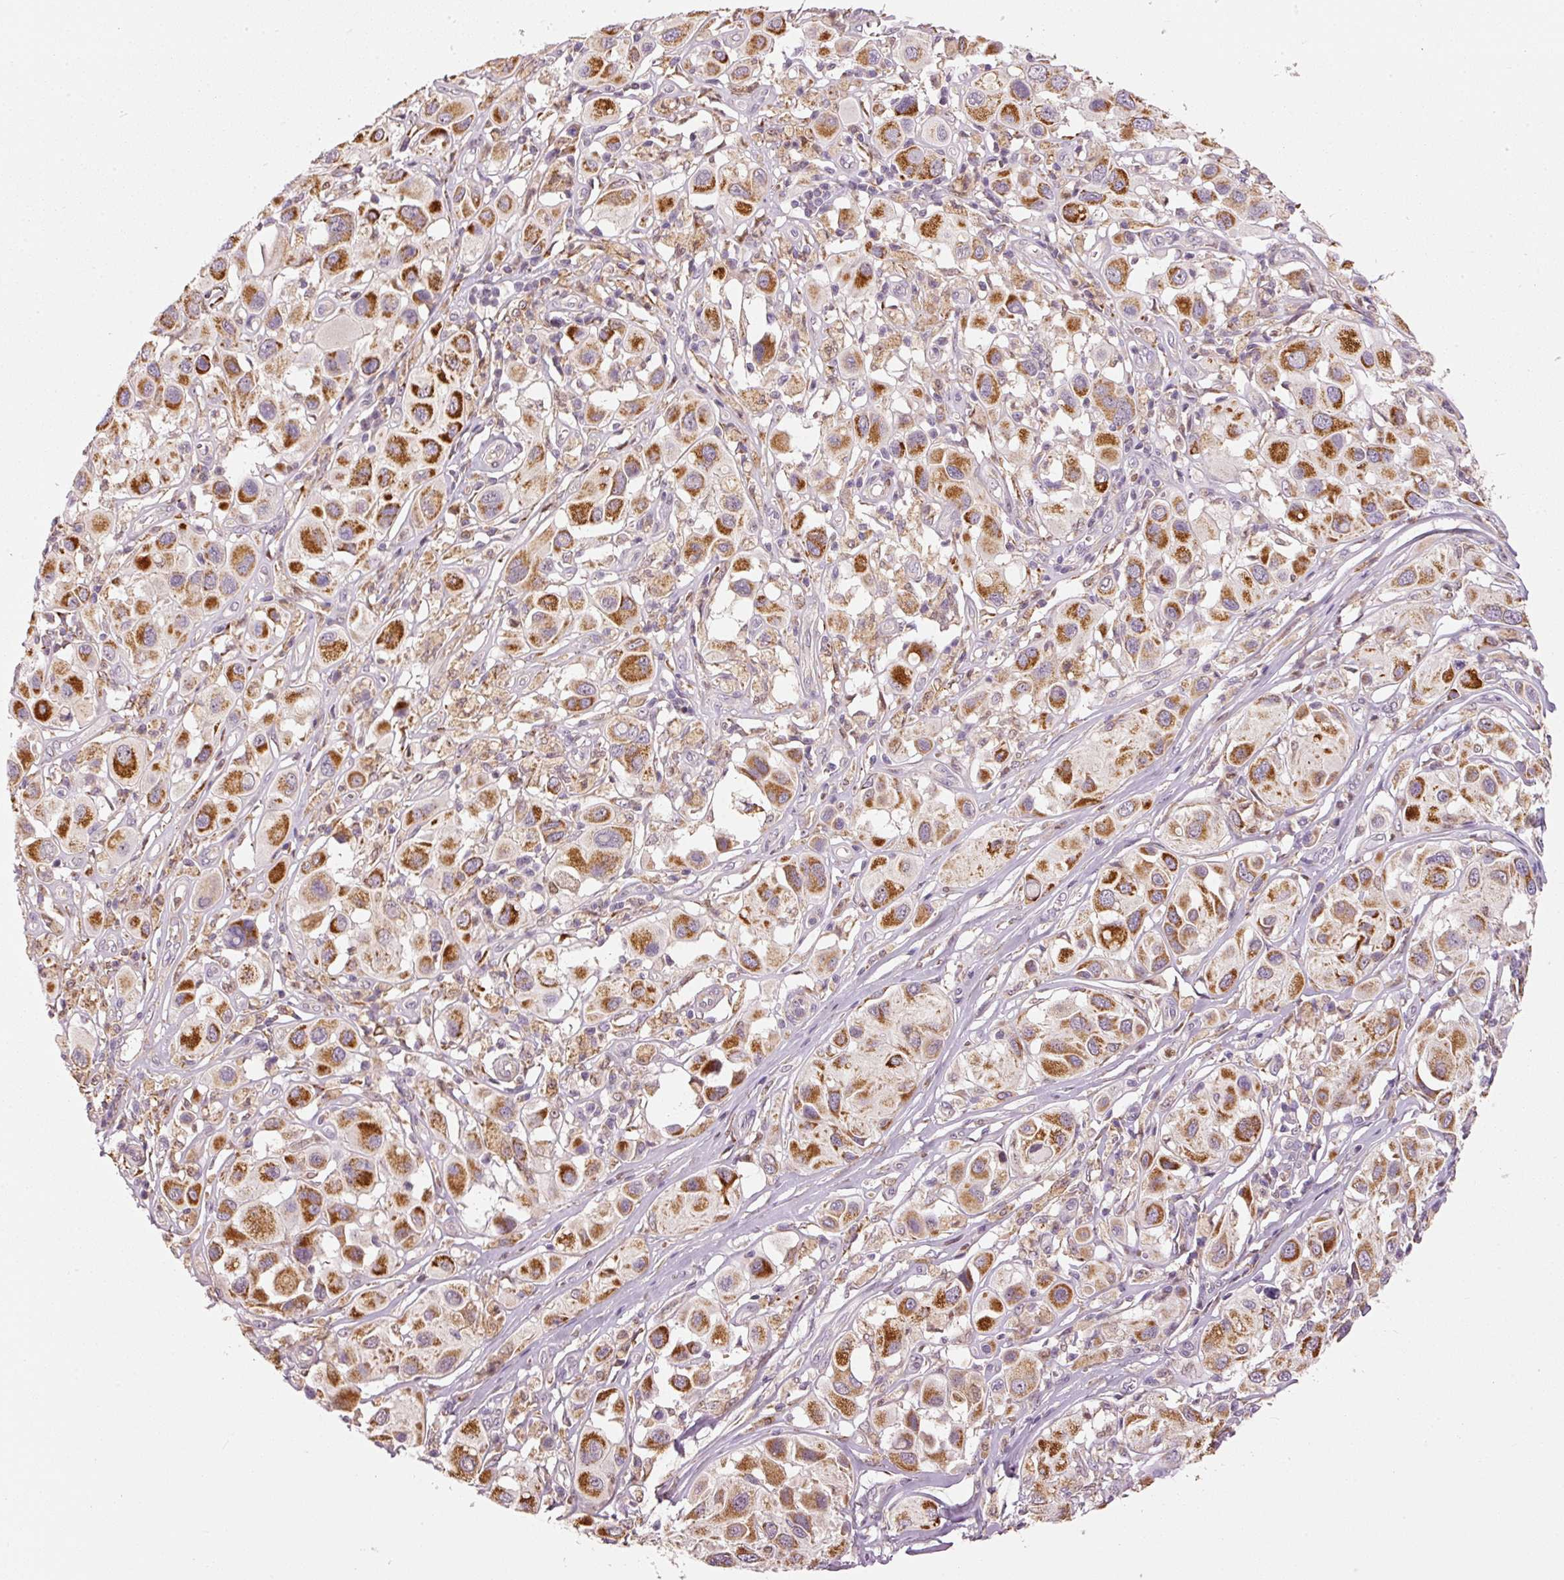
{"staining": {"intensity": "strong", "quantity": ">75%", "location": "cytoplasmic/membranous"}, "tissue": "melanoma", "cell_type": "Tumor cells", "image_type": "cancer", "snomed": [{"axis": "morphology", "description": "Malignant melanoma, Metastatic site"}, {"axis": "topography", "description": "Skin"}], "caption": "Malignant melanoma (metastatic site) tissue demonstrates strong cytoplasmic/membranous positivity in approximately >75% of tumor cells, visualized by immunohistochemistry.", "gene": "MTHFD1L", "patient": {"sex": "male", "age": 41}}